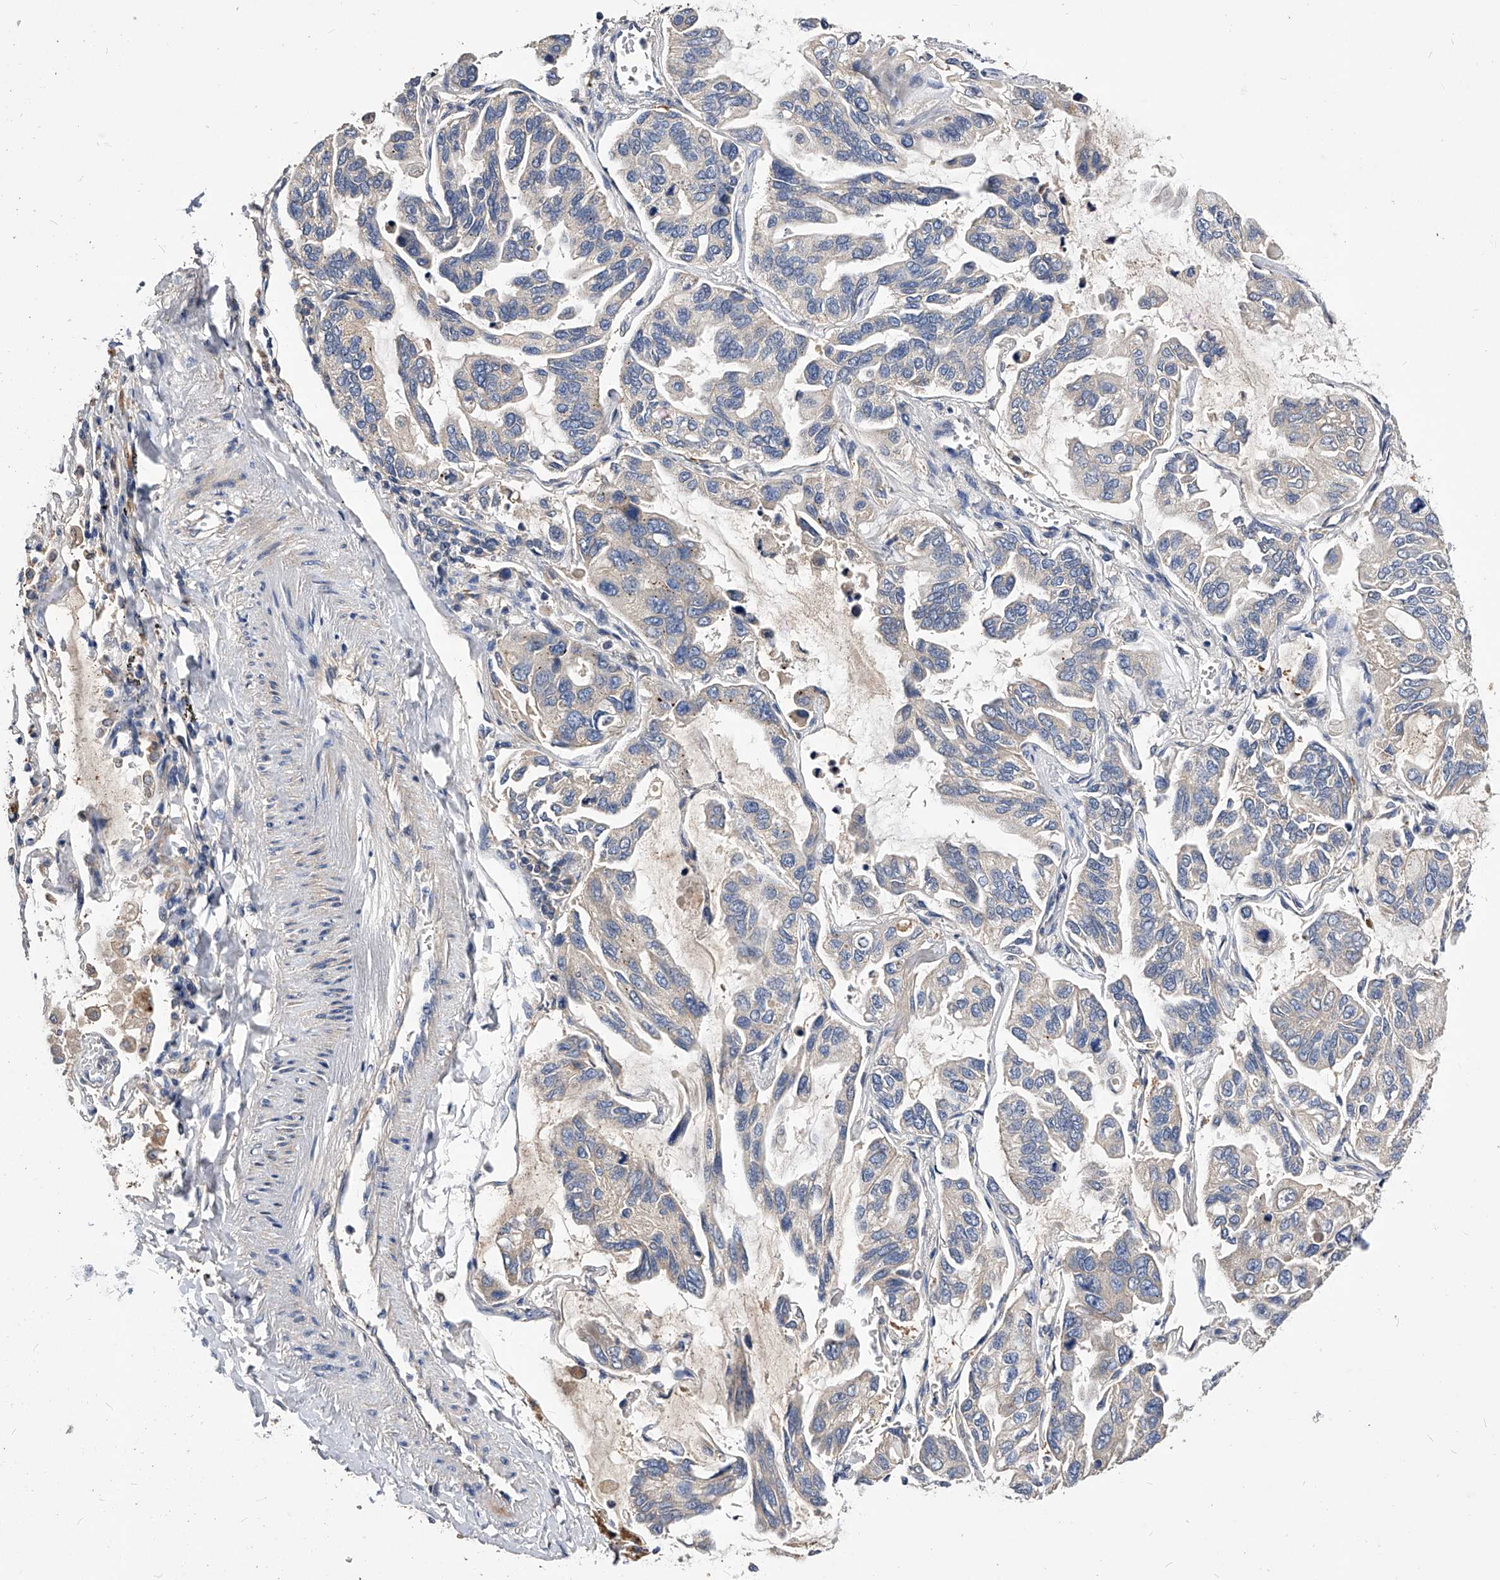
{"staining": {"intensity": "negative", "quantity": "none", "location": "none"}, "tissue": "lung cancer", "cell_type": "Tumor cells", "image_type": "cancer", "snomed": [{"axis": "morphology", "description": "Adenocarcinoma, NOS"}, {"axis": "topography", "description": "Lung"}], "caption": "Tumor cells are negative for protein expression in human lung cancer (adenocarcinoma).", "gene": "ARL4C", "patient": {"sex": "male", "age": 64}}